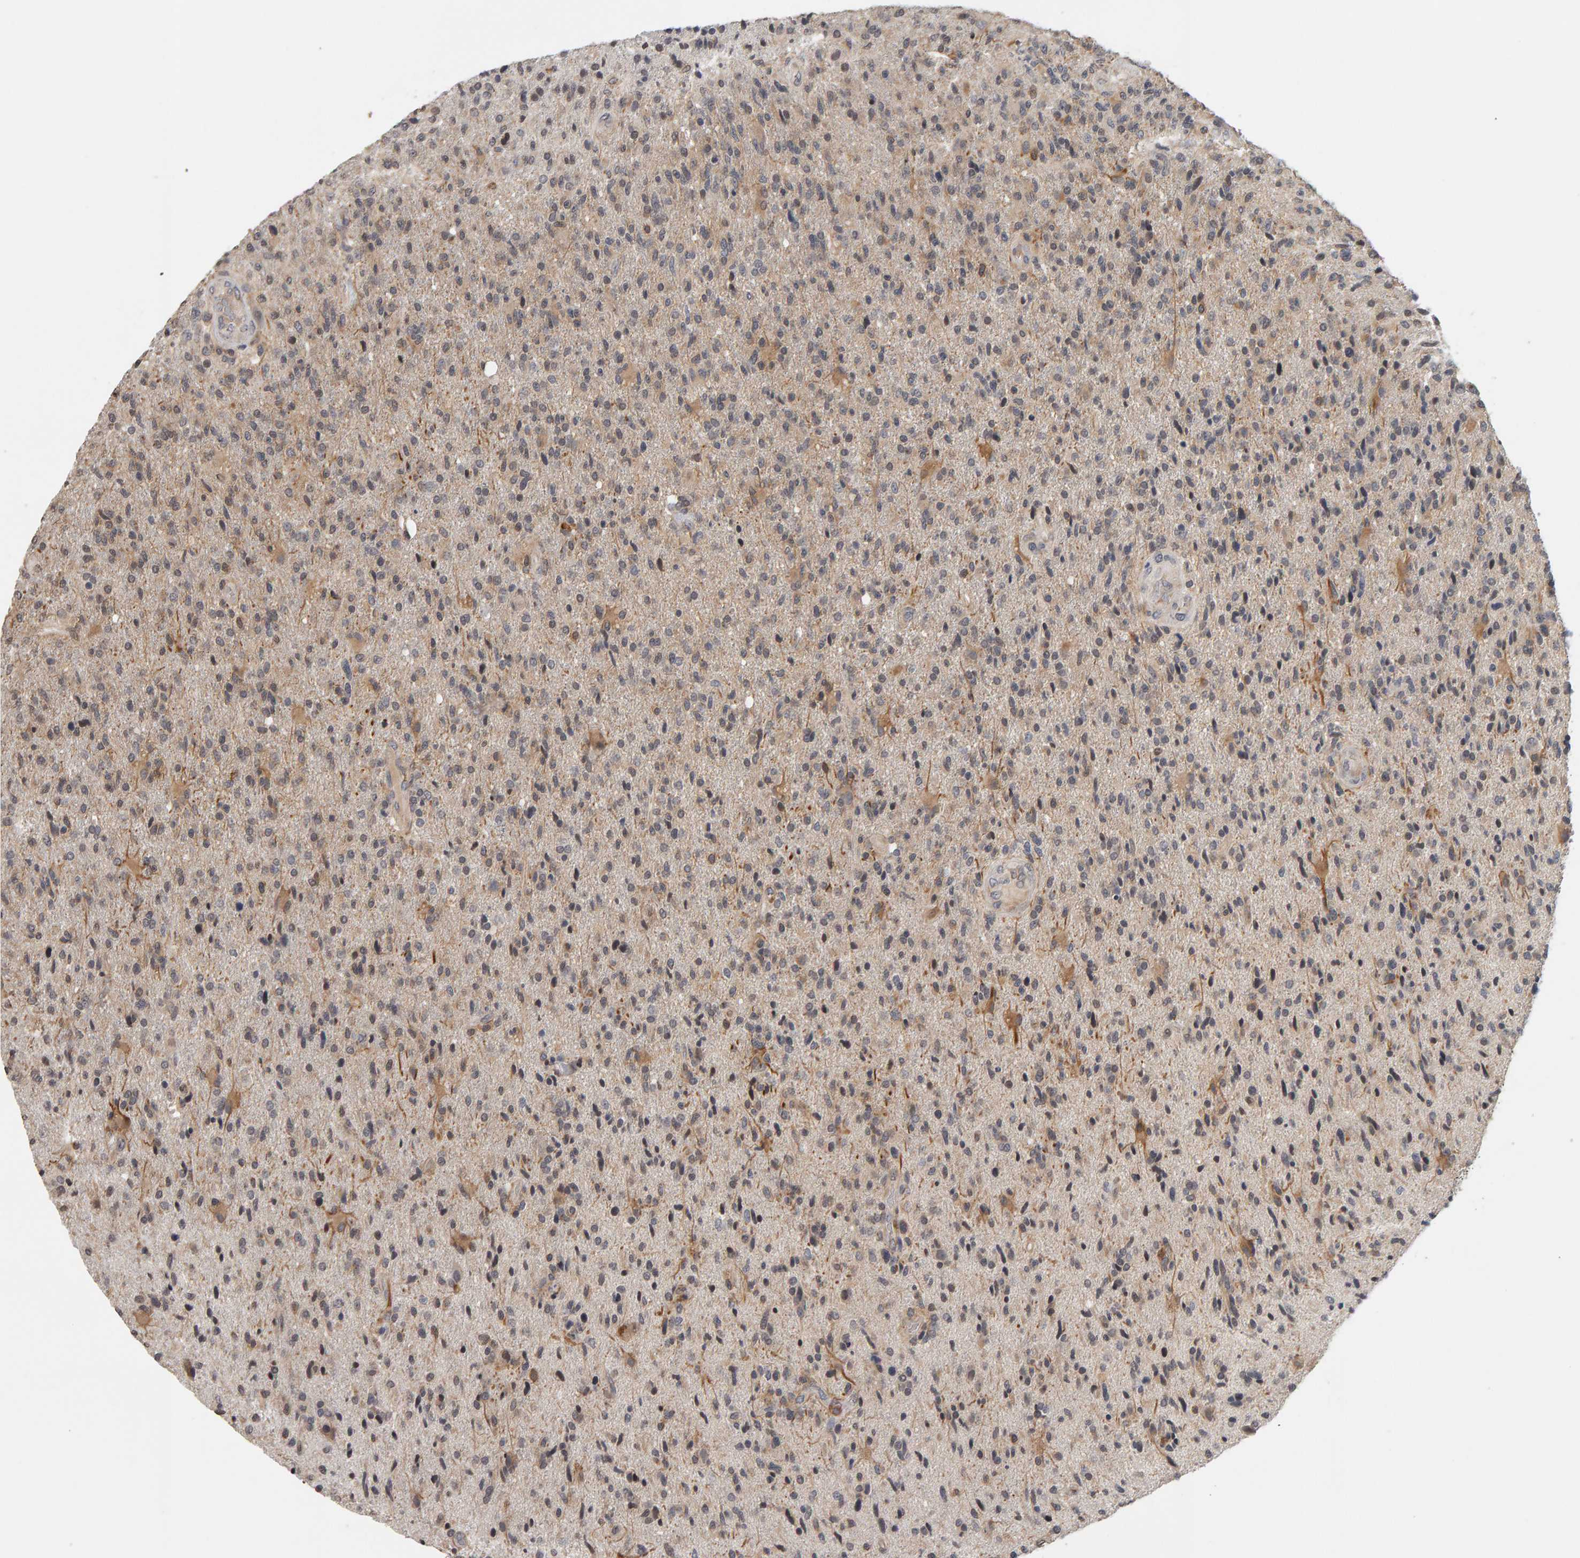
{"staining": {"intensity": "negative", "quantity": "none", "location": "none"}, "tissue": "glioma", "cell_type": "Tumor cells", "image_type": "cancer", "snomed": [{"axis": "morphology", "description": "Glioma, malignant, High grade"}, {"axis": "topography", "description": "Brain"}], "caption": "This is an IHC histopathology image of human high-grade glioma (malignant). There is no positivity in tumor cells.", "gene": "TEFM", "patient": {"sex": "male", "age": 72}}